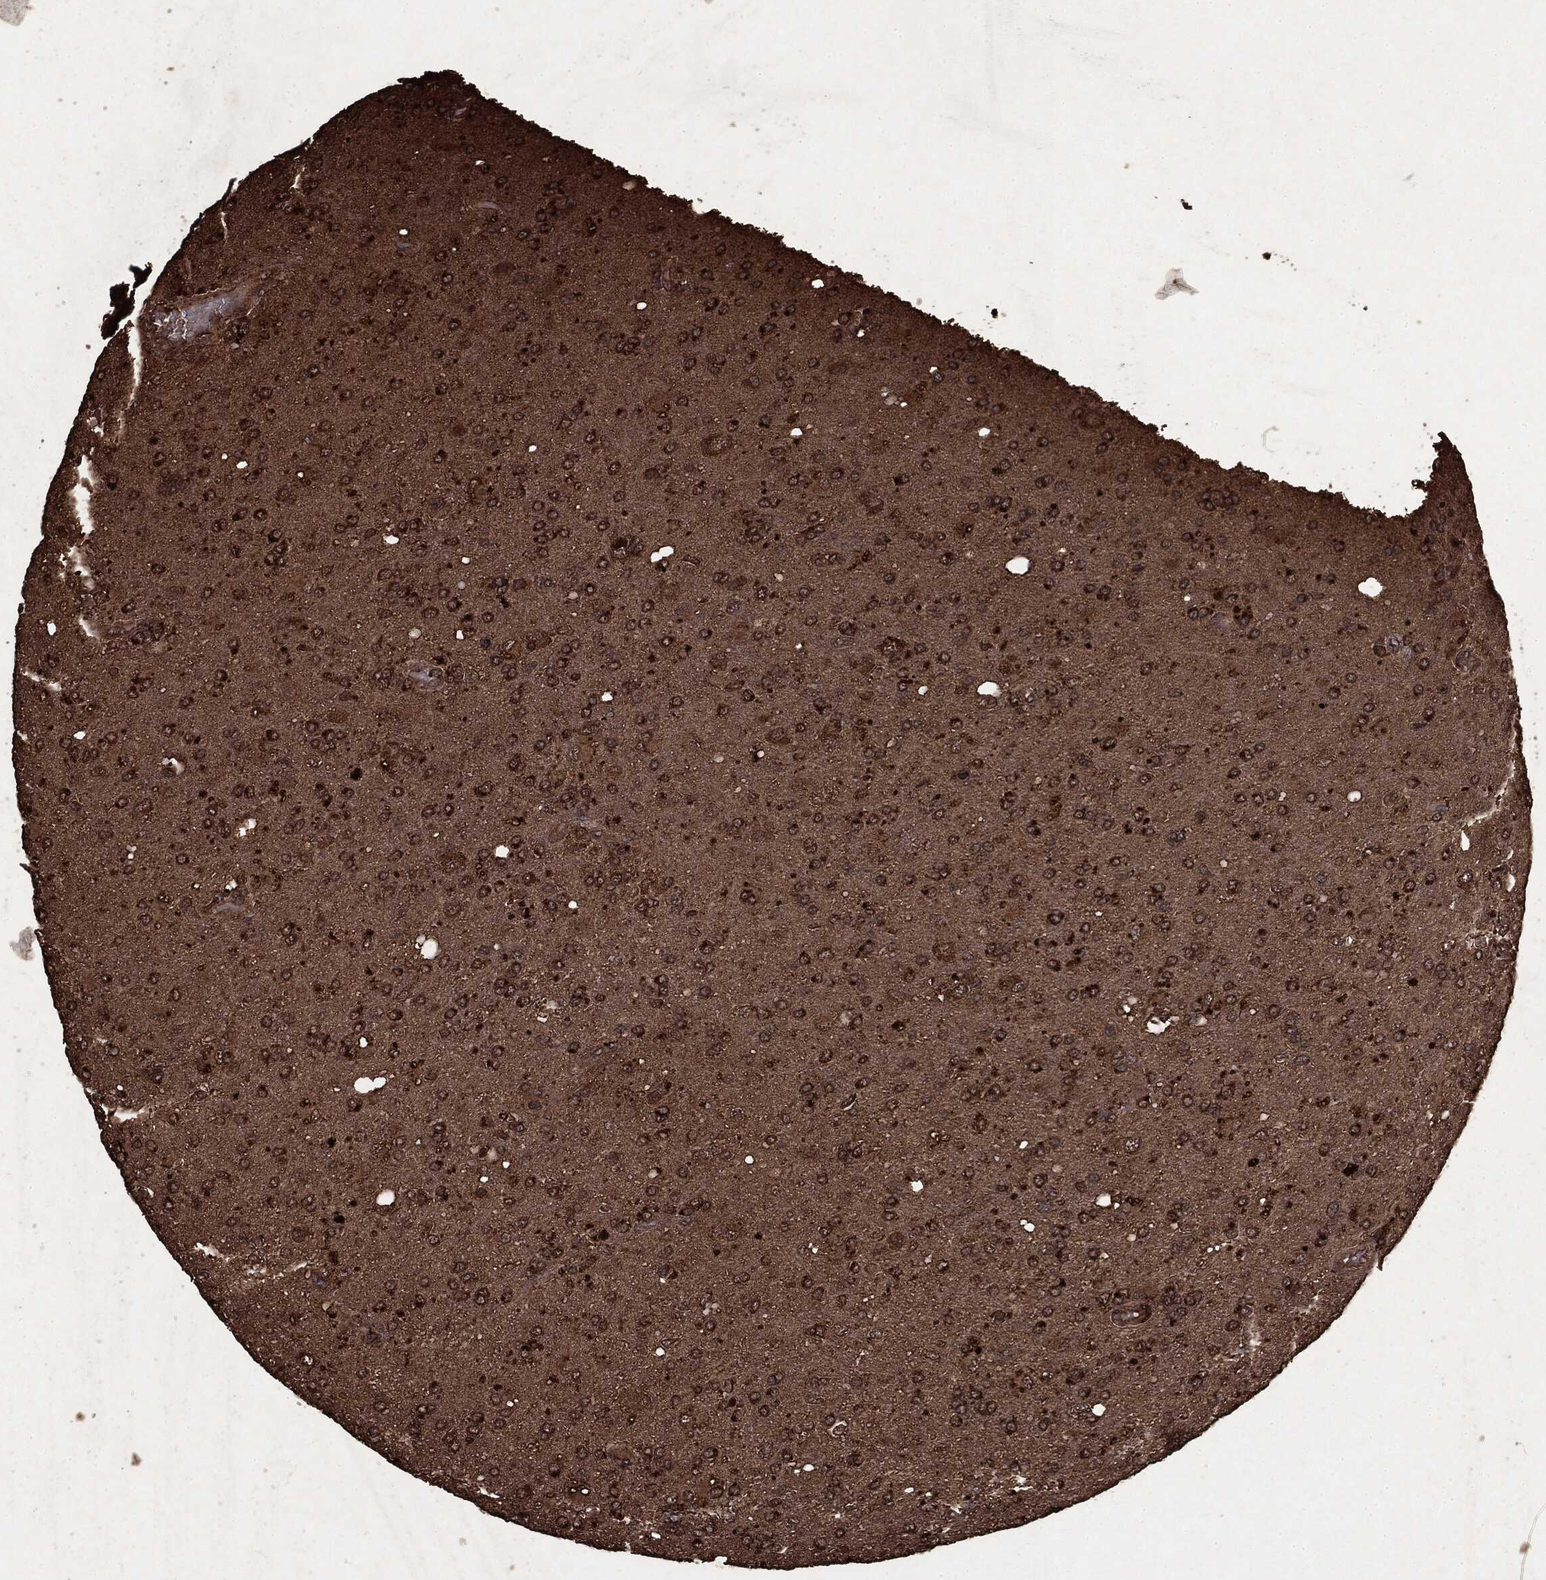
{"staining": {"intensity": "moderate", "quantity": ">75%", "location": "cytoplasmic/membranous"}, "tissue": "glioma", "cell_type": "Tumor cells", "image_type": "cancer", "snomed": [{"axis": "morphology", "description": "Glioma, malignant, High grade"}, {"axis": "topography", "description": "Cerebral cortex"}], "caption": "Immunohistochemistry image of neoplastic tissue: glioma stained using immunohistochemistry (IHC) exhibits medium levels of moderate protein expression localized specifically in the cytoplasmic/membranous of tumor cells, appearing as a cytoplasmic/membranous brown color.", "gene": "ARAF", "patient": {"sex": "male", "age": 70}}